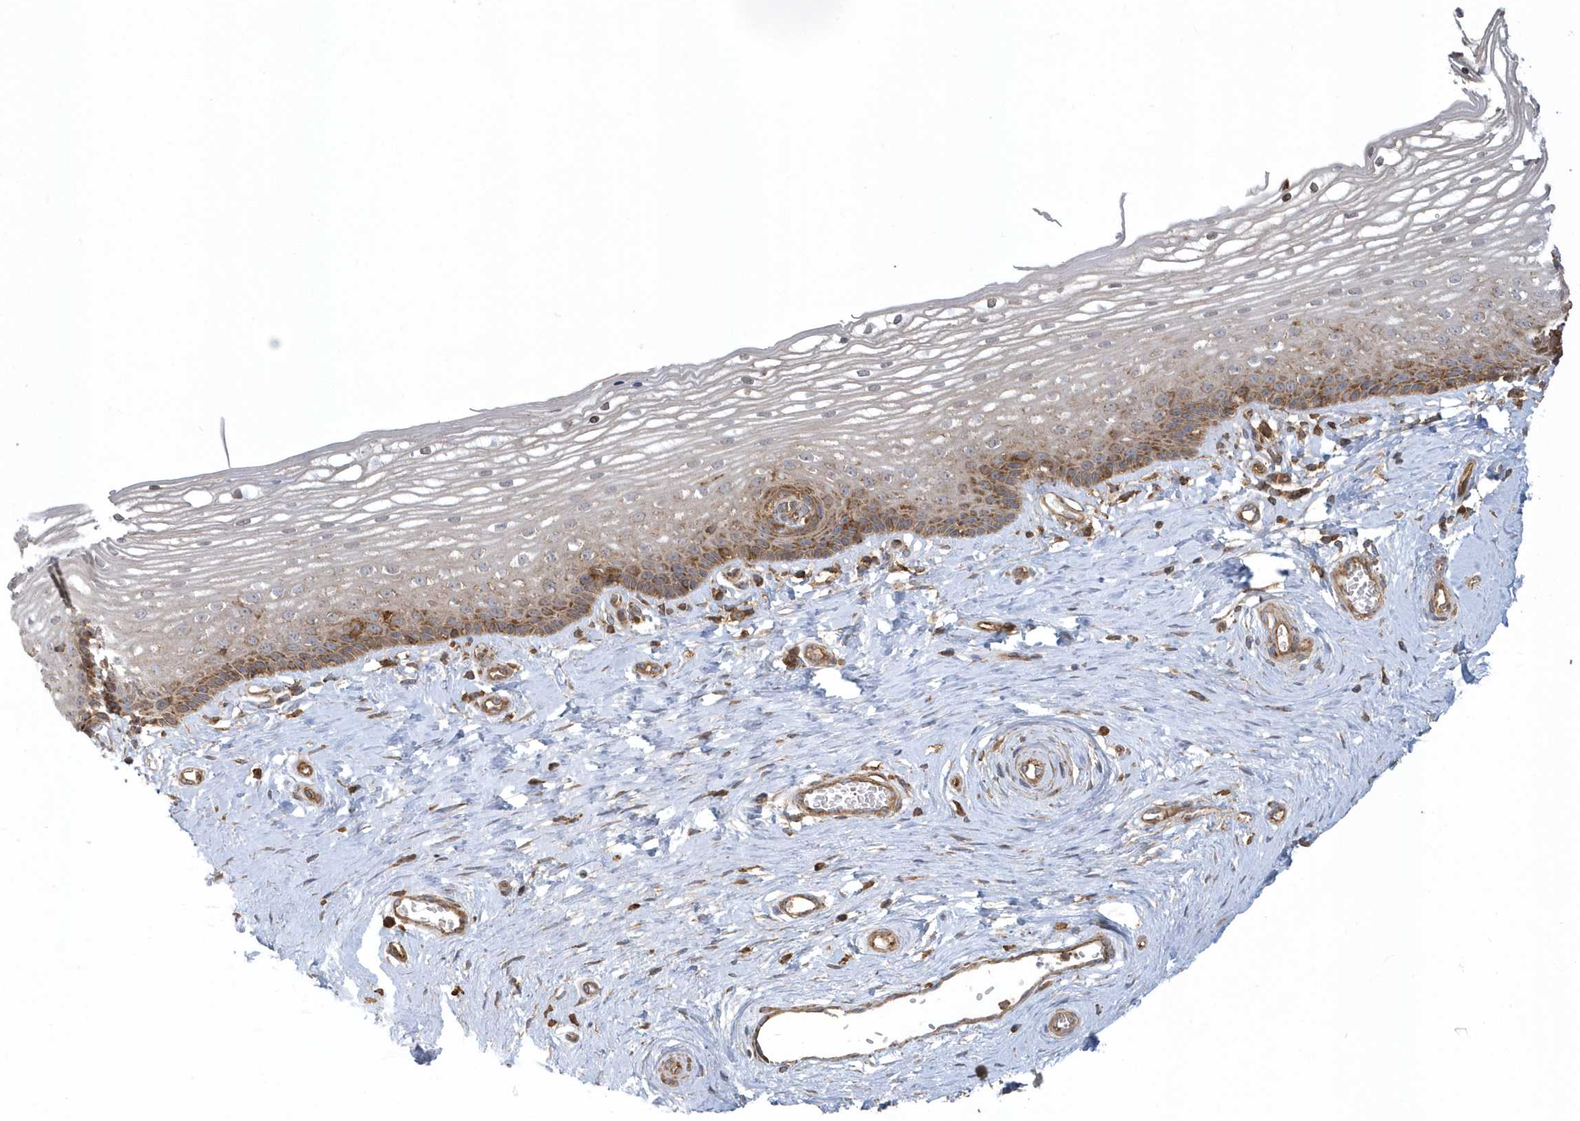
{"staining": {"intensity": "moderate", "quantity": "25%-75%", "location": "cytoplasmic/membranous"}, "tissue": "vagina", "cell_type": "Squamous epithelial cells", "image_type": "normal", "snomed": [{"axis": "morphology", "description": "Normal tissue, NOS"}, {"axis": "topography", "description": "Vagina"}], "caption": "A micrograph of human vagina stained for a protein displays moderate cytoplasmic/membranous brown staining in squamous epithelial cells.", "gene": "TRAIP", "patient": {"sex": "female", "age": 46}}